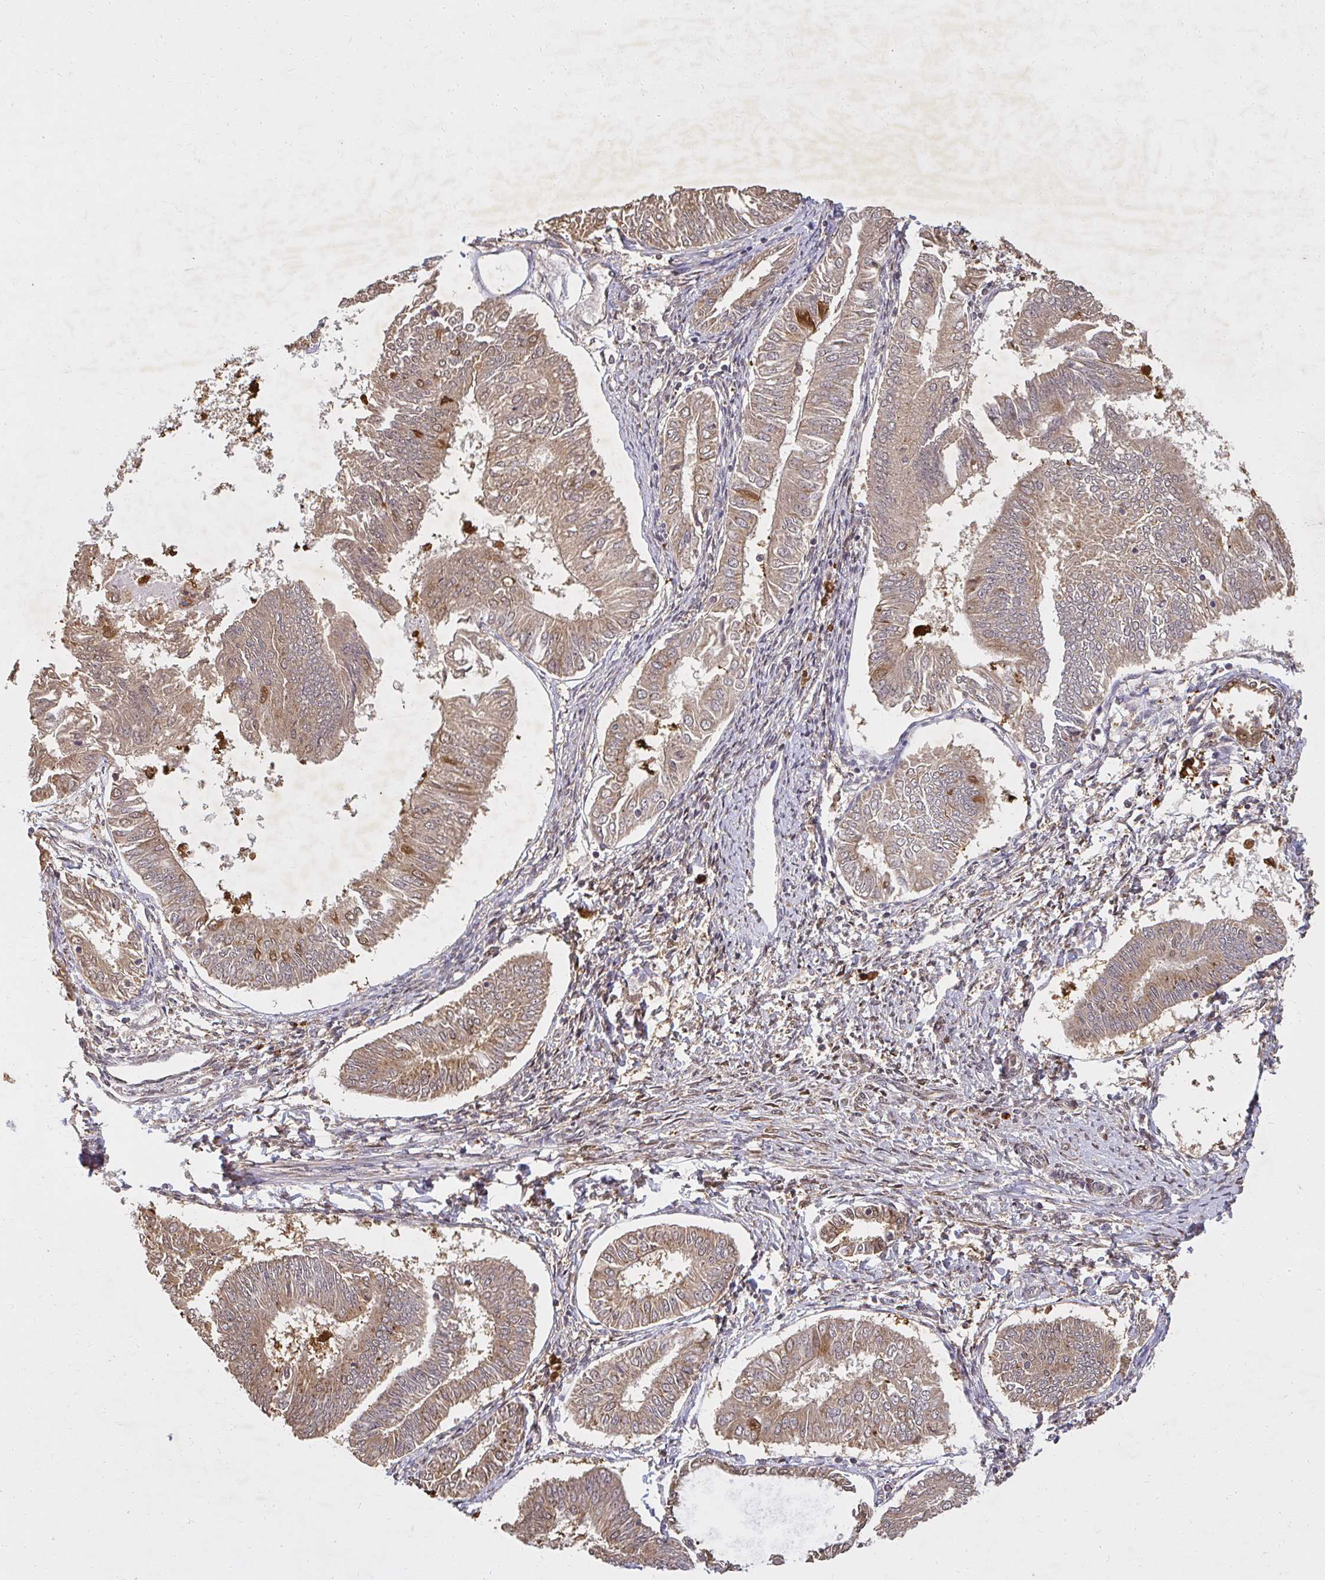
{"staining": {"intensity": "weak", "quantity": ">75%", "location": "cytoplasmic/membranous"}, "tissue": "endometrial cancer", "cell_type": "Tumor cells", "image_type": "cancer", "snomed": [{"axis": "morphology", "description": "Adenocarcinoma, NOS"}, {"axis": "topography", "description": "Endometrium"}], "caption": "The micrograph demonstrates immunohistochemical staining of adenocarcinoma (endometrial). There is weak cytoplasmic/membranous staining is present in approximately >75% of tumor cells.", "gene": "LARS2", "patient": {"sex": "female", "age": 58}}